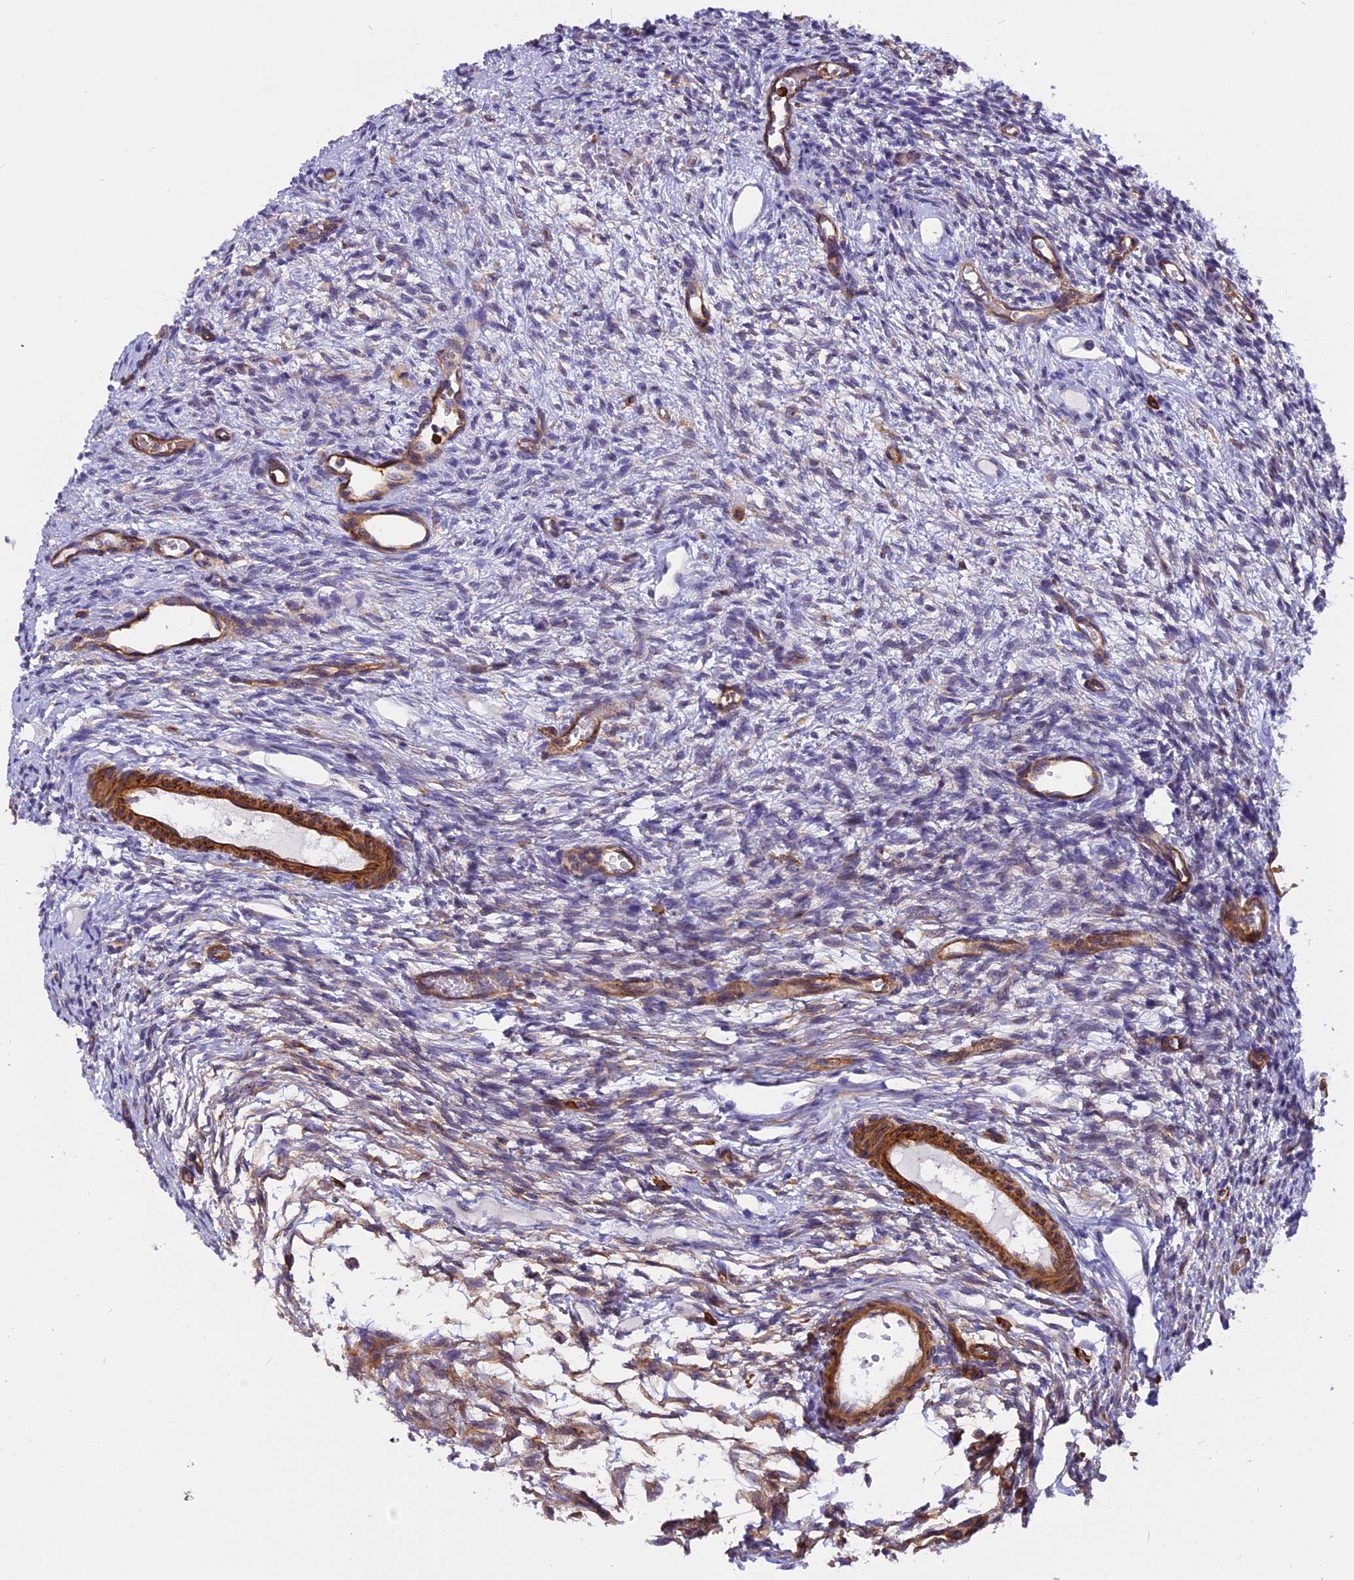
{"staining": {"intensity": "weak", "quantity": "<25%", "location": "cytoplasmic/membranous"}, "tissue": "ovary", "cell_type": "Ovarian stroma cells", "image_type": "normal", "snomed": [{"axis": "morphology", "description": "Normal tissue, NOS"}, {"axis": "topography", "description": "Ovary"}], "caption": "An image of human ovary is negative for staining in ovarian stroma cells. Brightfield microscopy of immunohistochemistry (IHC) stained with DAB (3,3'-diaminobenzidine) (brown) and hematoxylin (blue), captured at high magnification.", "gene": "EHBP1L1", "patient": {"sex": "female", "age": 33}}